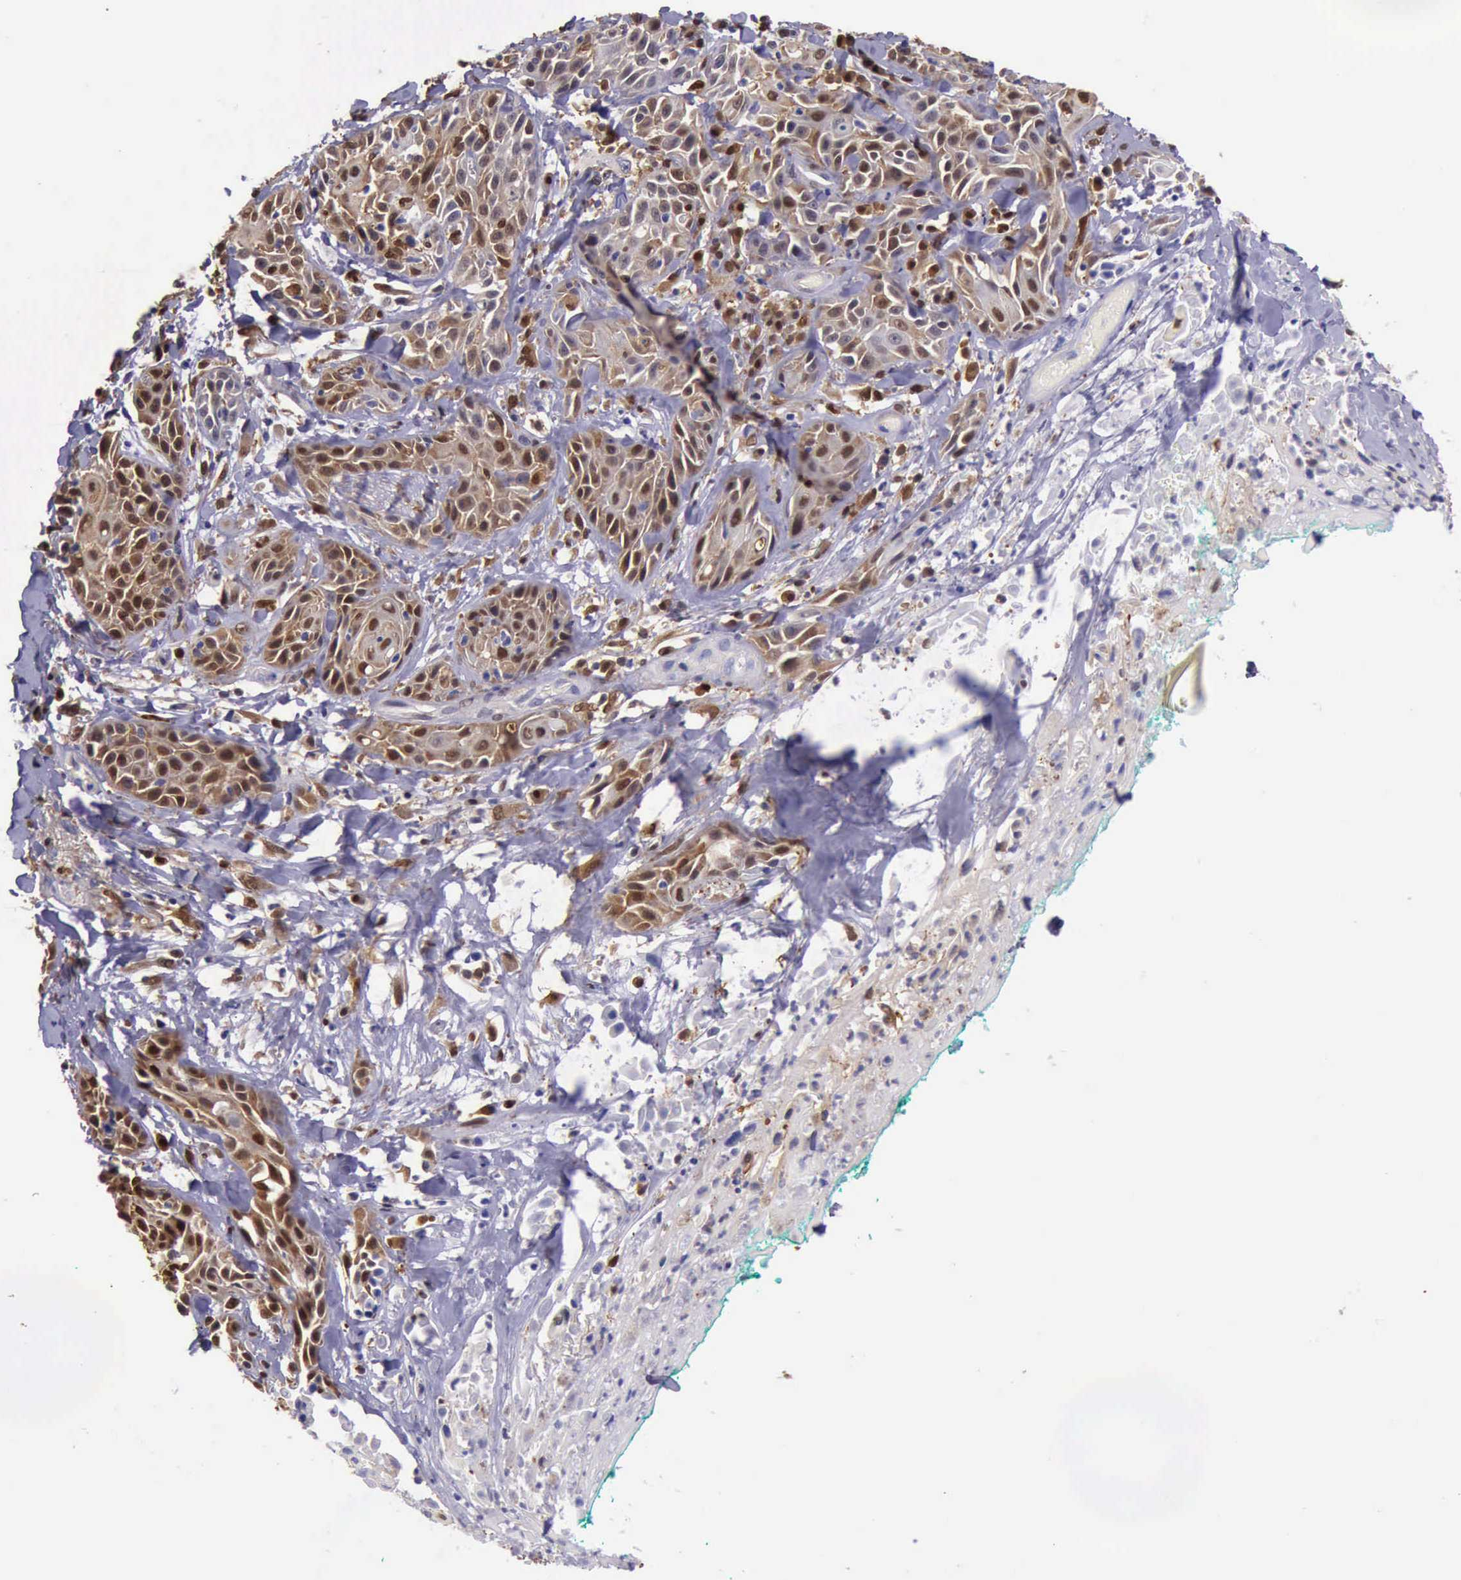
{"staining": {"intensity": "strong", "quantity": "25%-75%", "location": "cytoplasmic/membranous,nuclear"}, "tissue": "skin cancer", "cell_type": "Tumor cells", "image_type": "cancer", "snomed": [{"axis": "morphology", "description": "Squamous cell carcinoma, NOS"}, {"axis": "topography", "description": "Skin"}, {"axis": "topography", "description": "Anal"}], "caption": "Immunohistochemical staining of human squamous cell carcinoma (skin) exhibits high levels of strong cytoplasmic/membranous and nuclear positivity in approximately 25%-75% of tumor cells. (DAB (3,3'-diaminobenzidine) IHC with brightfield microscopy, high magnification).", "gene": "TYMP", "patient": {"sex": "male", "age": 64}}